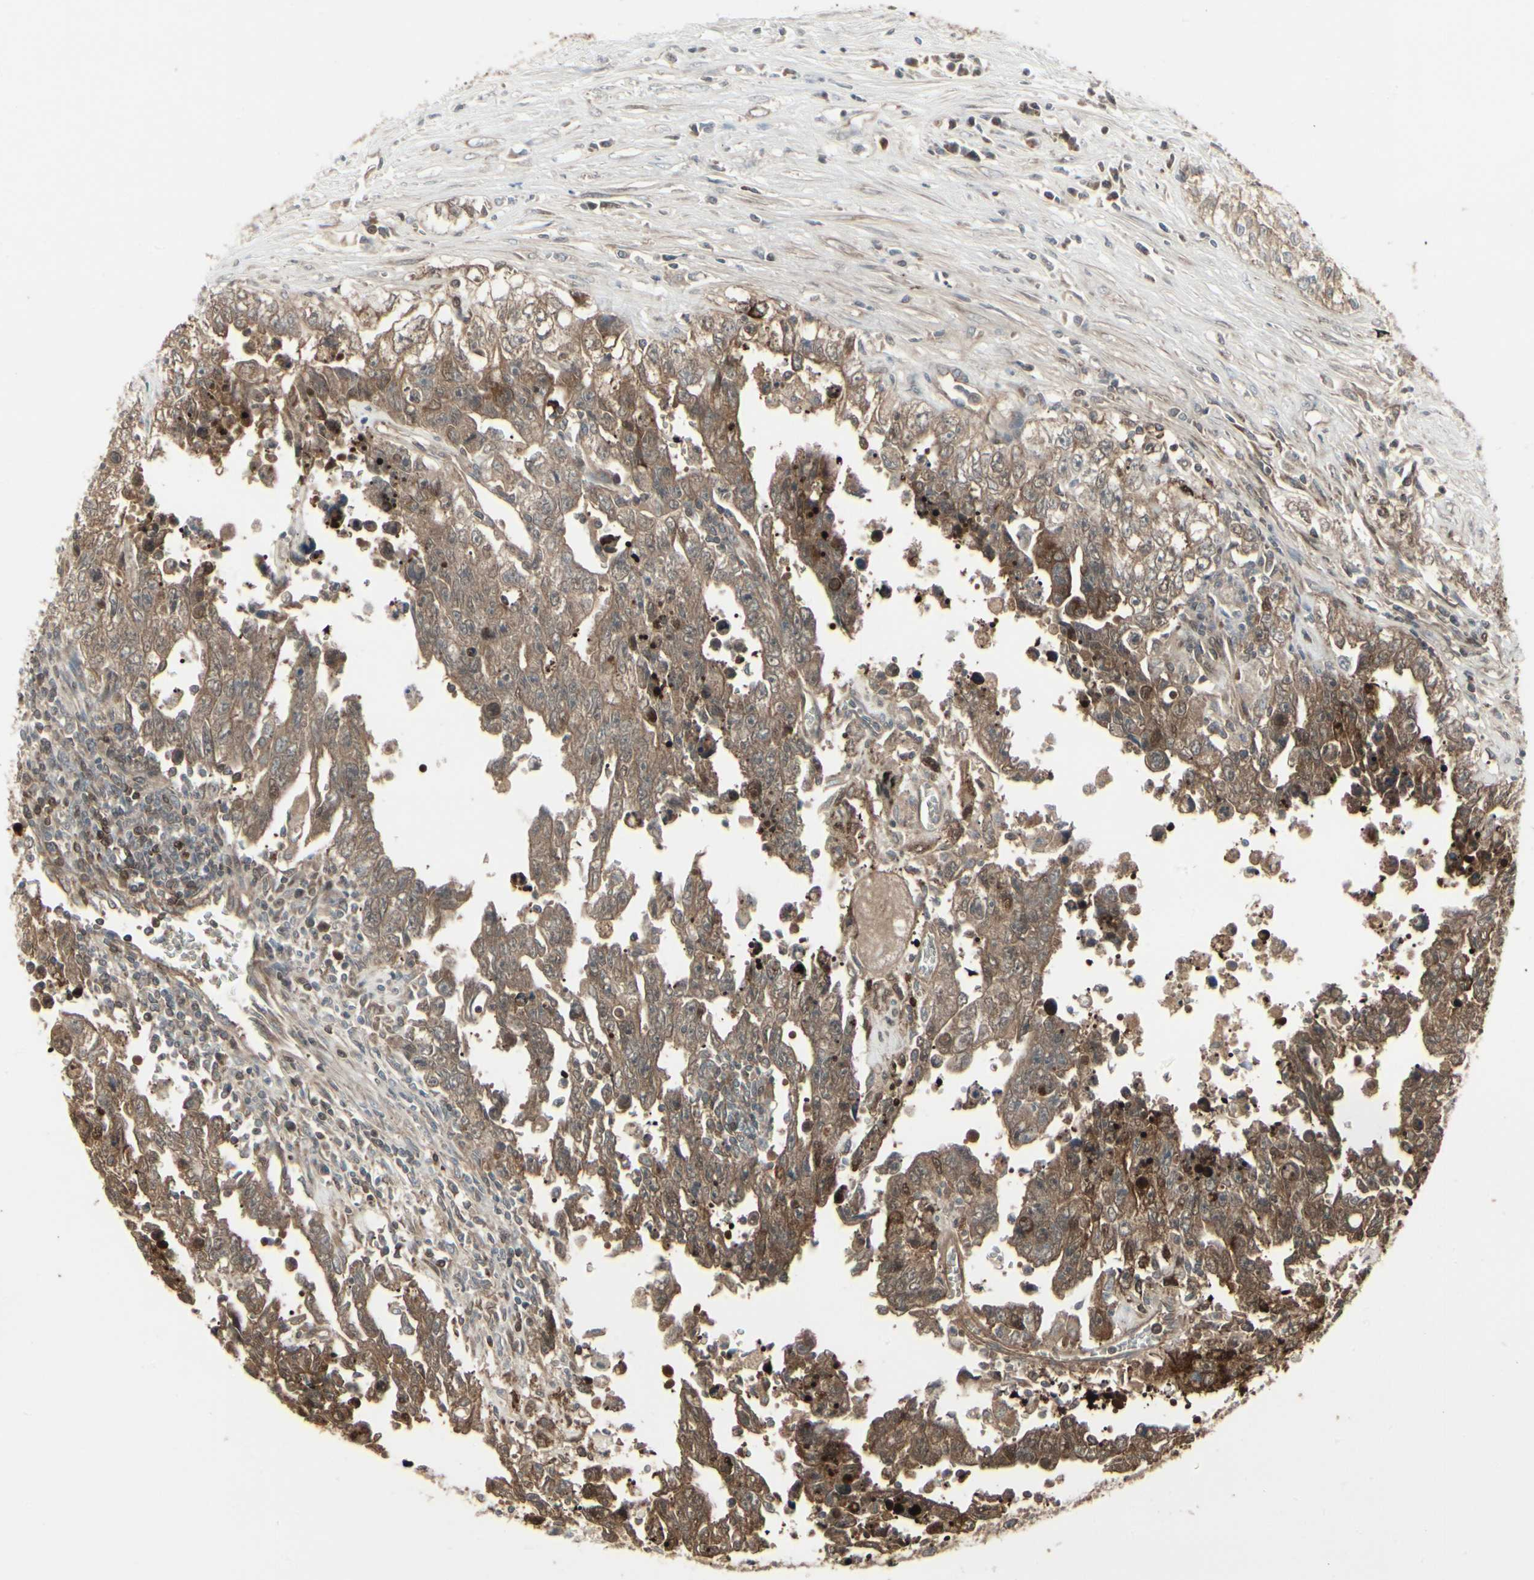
{"staining": {"intensity": "moderate", "quantity": ">75%", "location": "cytoplasmic/membranous"}, "tissue": "testis cancer", "cell_type": "Tumor cells", "image_type": "cancer", "snomed": [{"axis": "morphology", "description": "Carcinoma, Embryonal, NOS"}, {"axis": "topography", "description": "Testis"}], "caption": "Testis embryonal carcinoma tissue demonstrates moderate cytoplasmic/membranous expression in about >75% of tumor cells", "gene": "IGFBP6", "patient": {"sex": "male", "age": 28}}